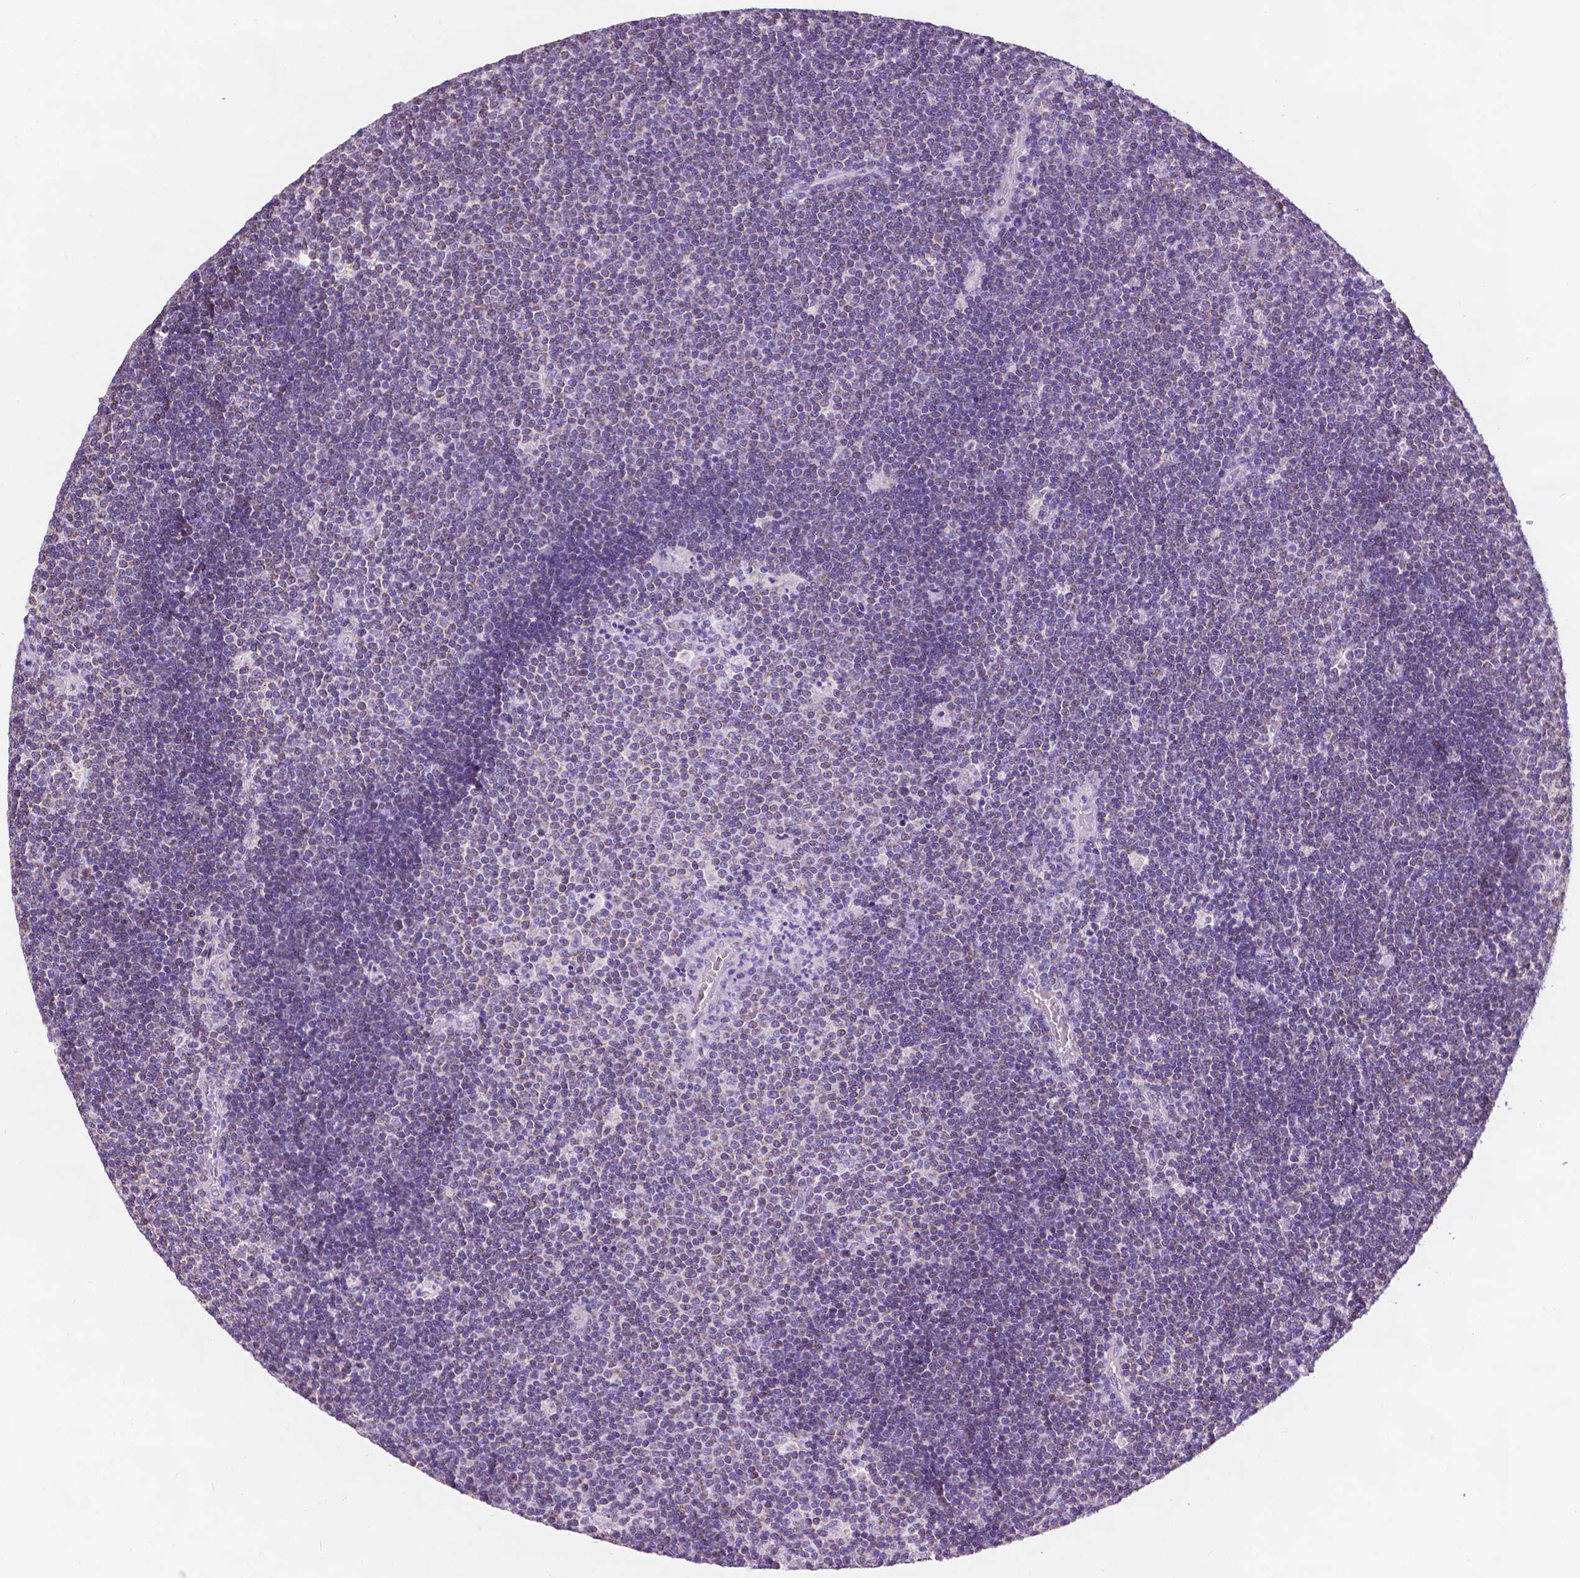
{"staining": {"intensity": "negative", "quantity": "none", "location": "none"}, "tissue": "lymphoma", "cell_type": "Tumor cells", "image_type": "cancer", "snomed": [{"axis": "morphology", "description": "Malignant lymphoma, non-Hodgkin's type, Low grade"}, {"axis": "topography", "description": "Brain"}], "caption": "DAB immunohistochemical staining of low-grade malignant lymphoma, non-Hodgkin's type displays no significant staining in tumor cells.", "gene": "TRPV5", "patient": {"sex": "female", "age": 66}}